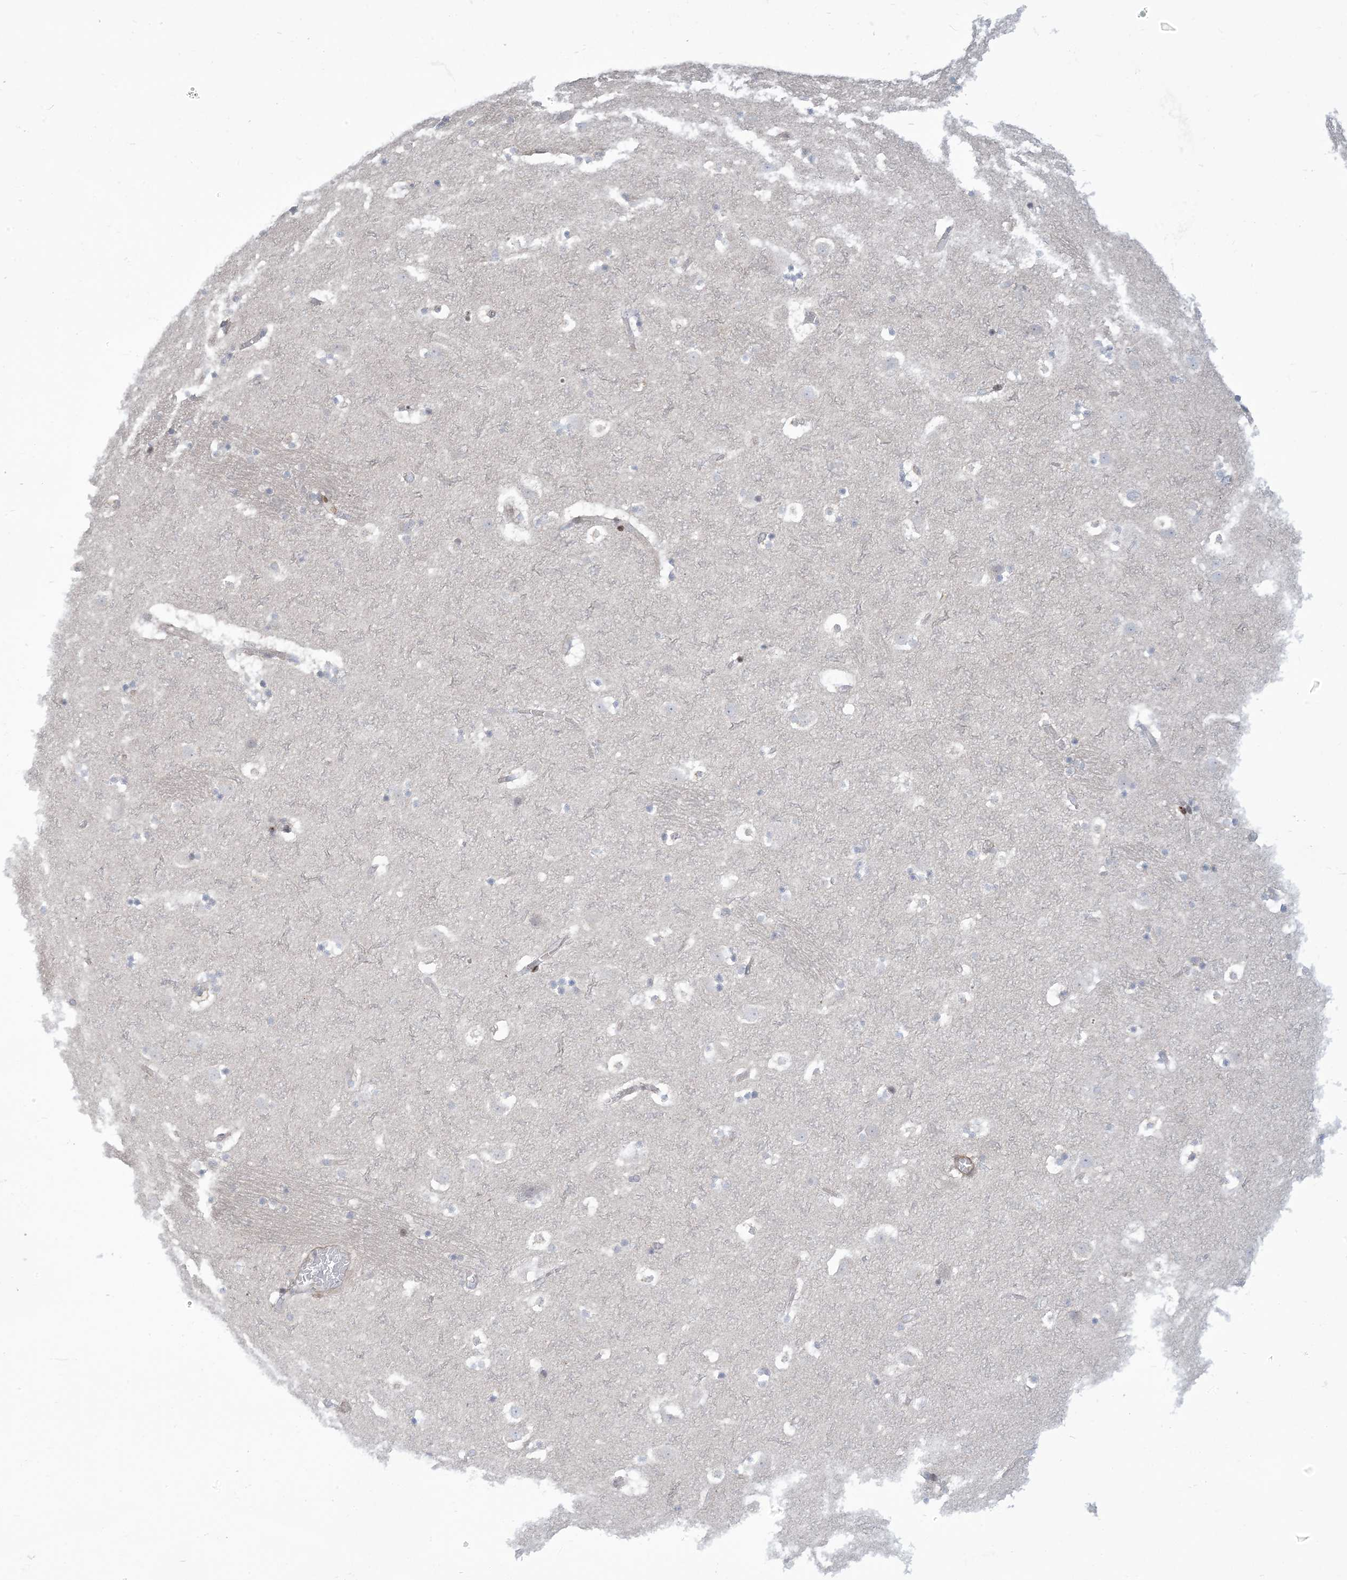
{"staining": {"intensity": "negative", "quantity": "none", "location": "none"}, "tissue": "caudate", "cell_type": "Glial cells", "image_type": "normal", "snomed": [{"axis": "morphology", "description": "Normal tissue, NOS"}, {"axis": "topography", "description": "Lateral ventricle wall"}], "caption": "Immunohistochemical staining of unremarkable human caudate displays no significant staining in glial cells.", "gene": "AFTPH", "patient": {"sex": "male", "age": 45}}